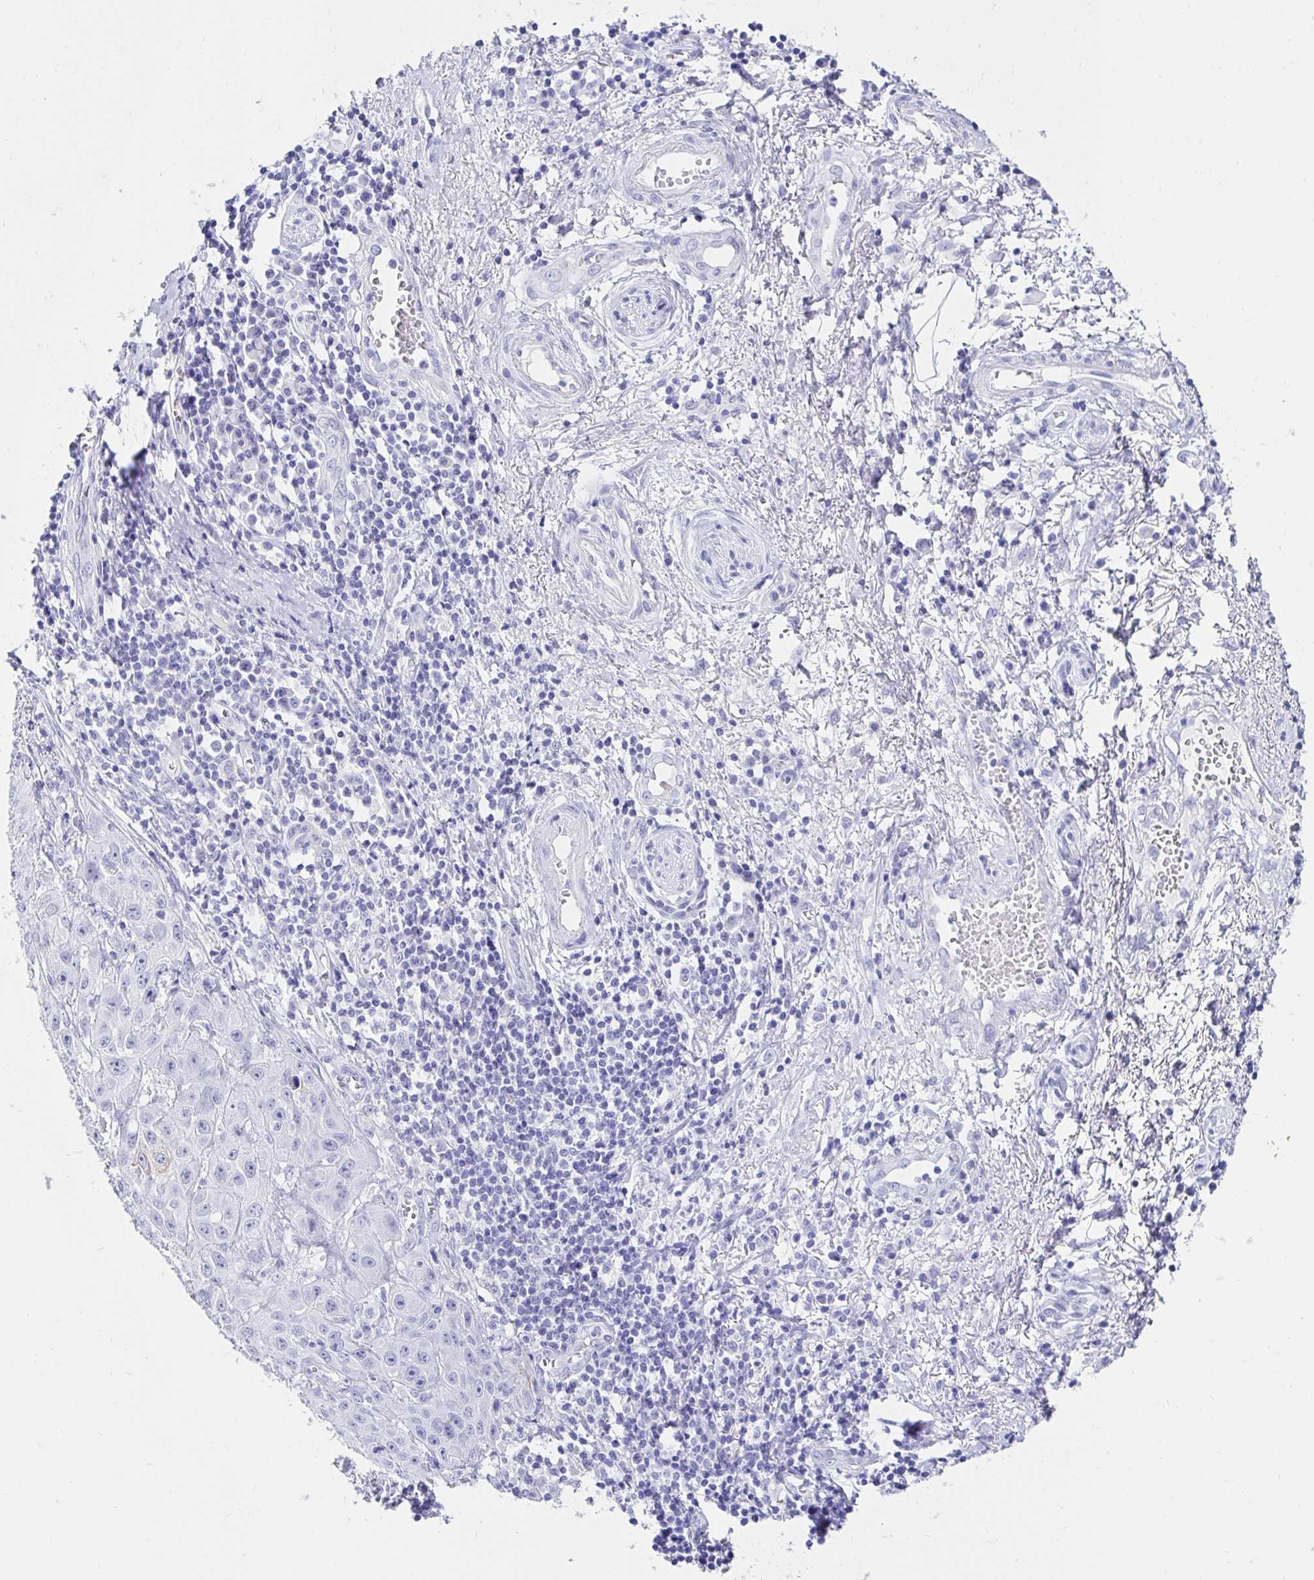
{"staining": {"intensity": "negative", "quantity": "none", "location": "none"}, "tissue": "skin cancer", "cell_type": "Tumor cells", "image_type": "cancer", "snomed": [{"axis": "morphology", "description": "Squamous cell carcinoma, NOS"}, {"axis": "topography", "description": "Skin"}, {"axis": "topography", "description": "Vulva"}], "caption": "Tumor cells are negative for brown protein staining in squamous cell carcinoma (skin). The staining was performed using DAB to visualize the protein expression in brown, while the nuclei were stained in blue with hematoxylin (Magnification: 20x).", "gene": "CA9", "patient": {"sex": "female", "age": 71}}